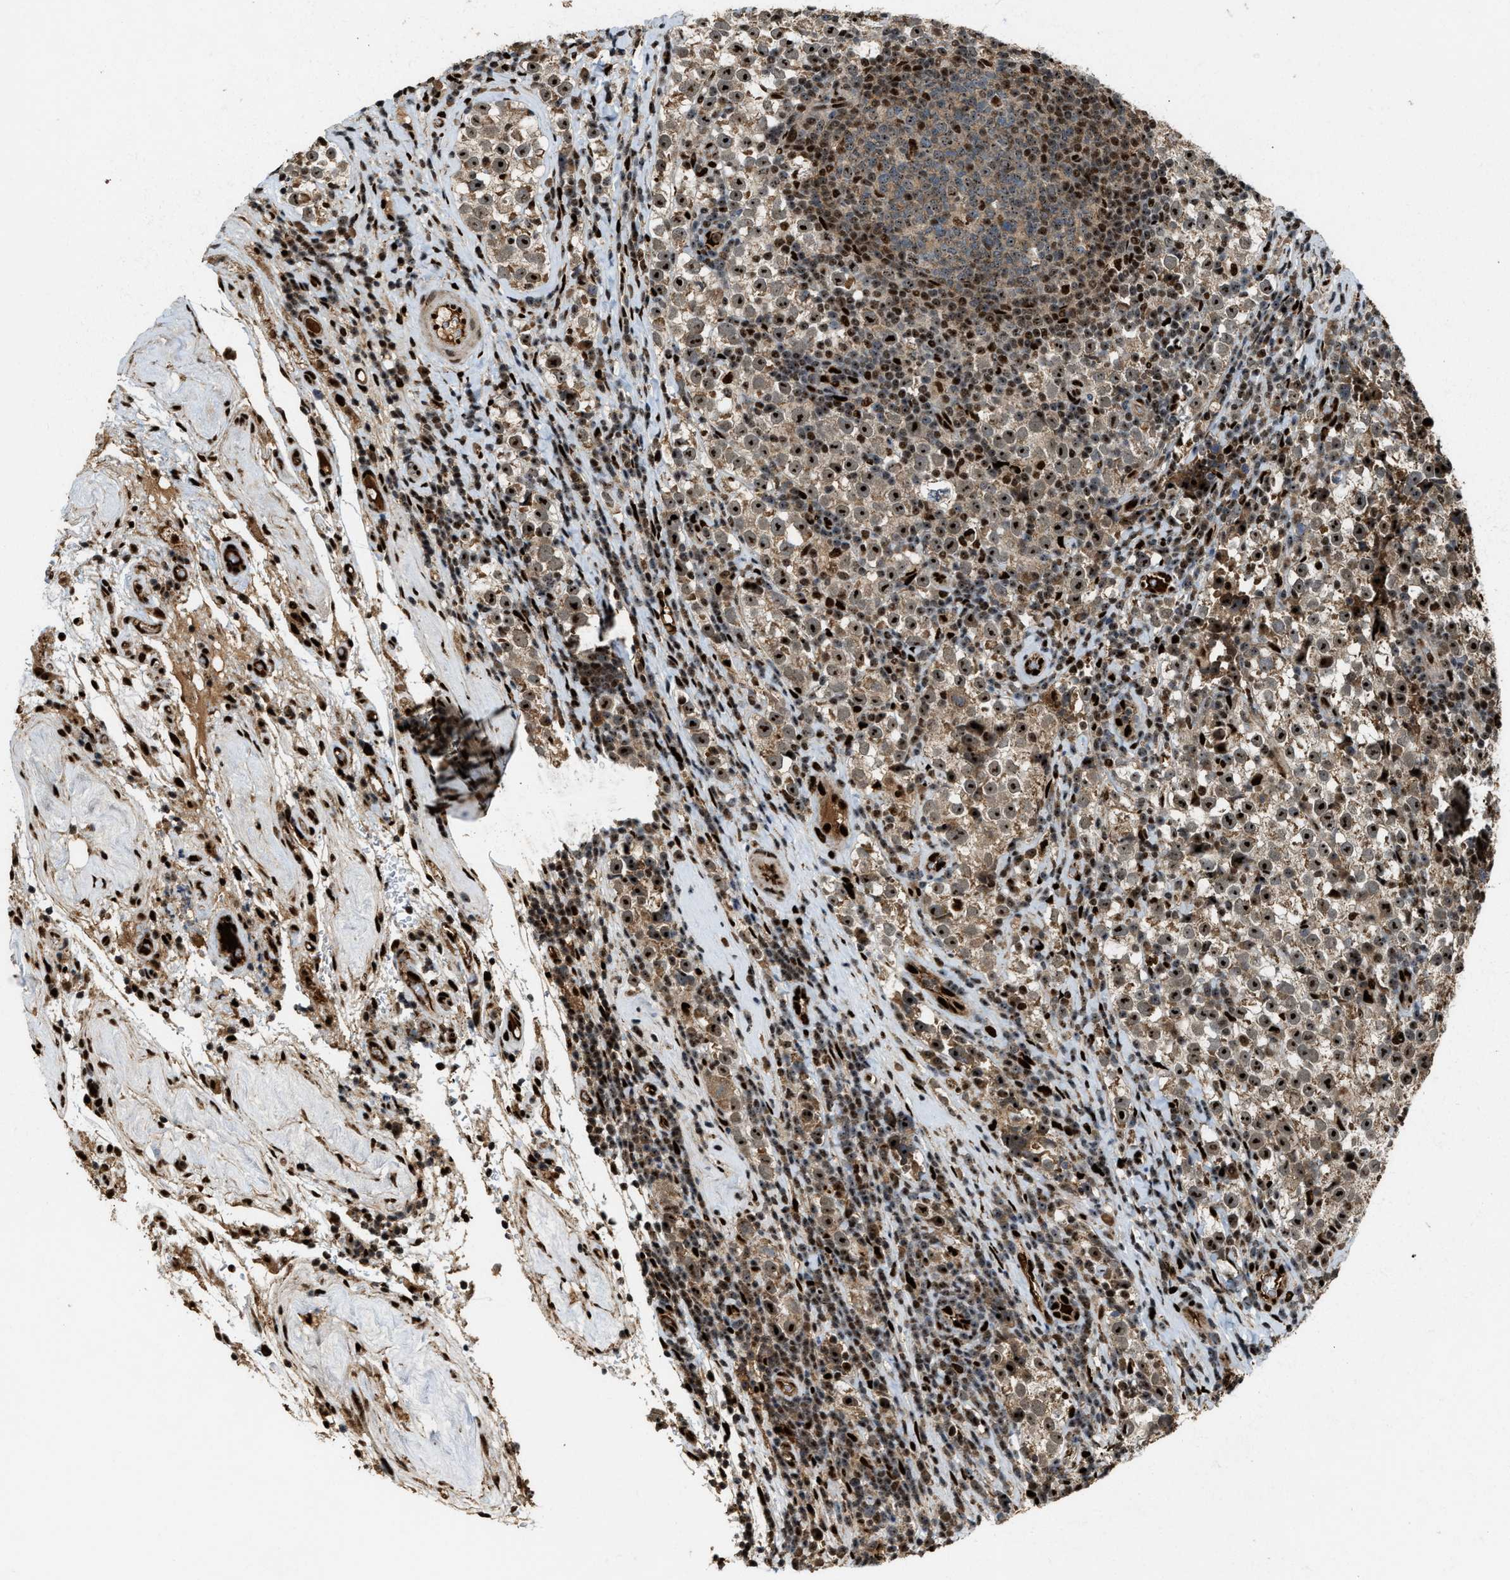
{"staining": {"intensity": "strong", "quantity": ">75%", "location": "nuclear"}, "tissue": "testis cancer", "cell_type": "Tumor cells", "image_type": "cancer", "snomed": [{"axis": "morphology", "description": "Normal tissue, NOS"}, {"axis": "morphology", "description": "Seminoma, NOS"}, {"axis": "topography", "description": "Testis"}], "caption": "Immunohistochemistry staining of testis cancer (seminoma), which reveals high levels of strong nuclear staining in approximately >75% of tumor cells indicating strong nuclear protein positivity. The staining was performed using DAB (brown) for protein detection and nuclei were counterstained in hematoxylin (blue).", "gene": "ZNF687", "patient": {"sex": "male", "age": 43}}